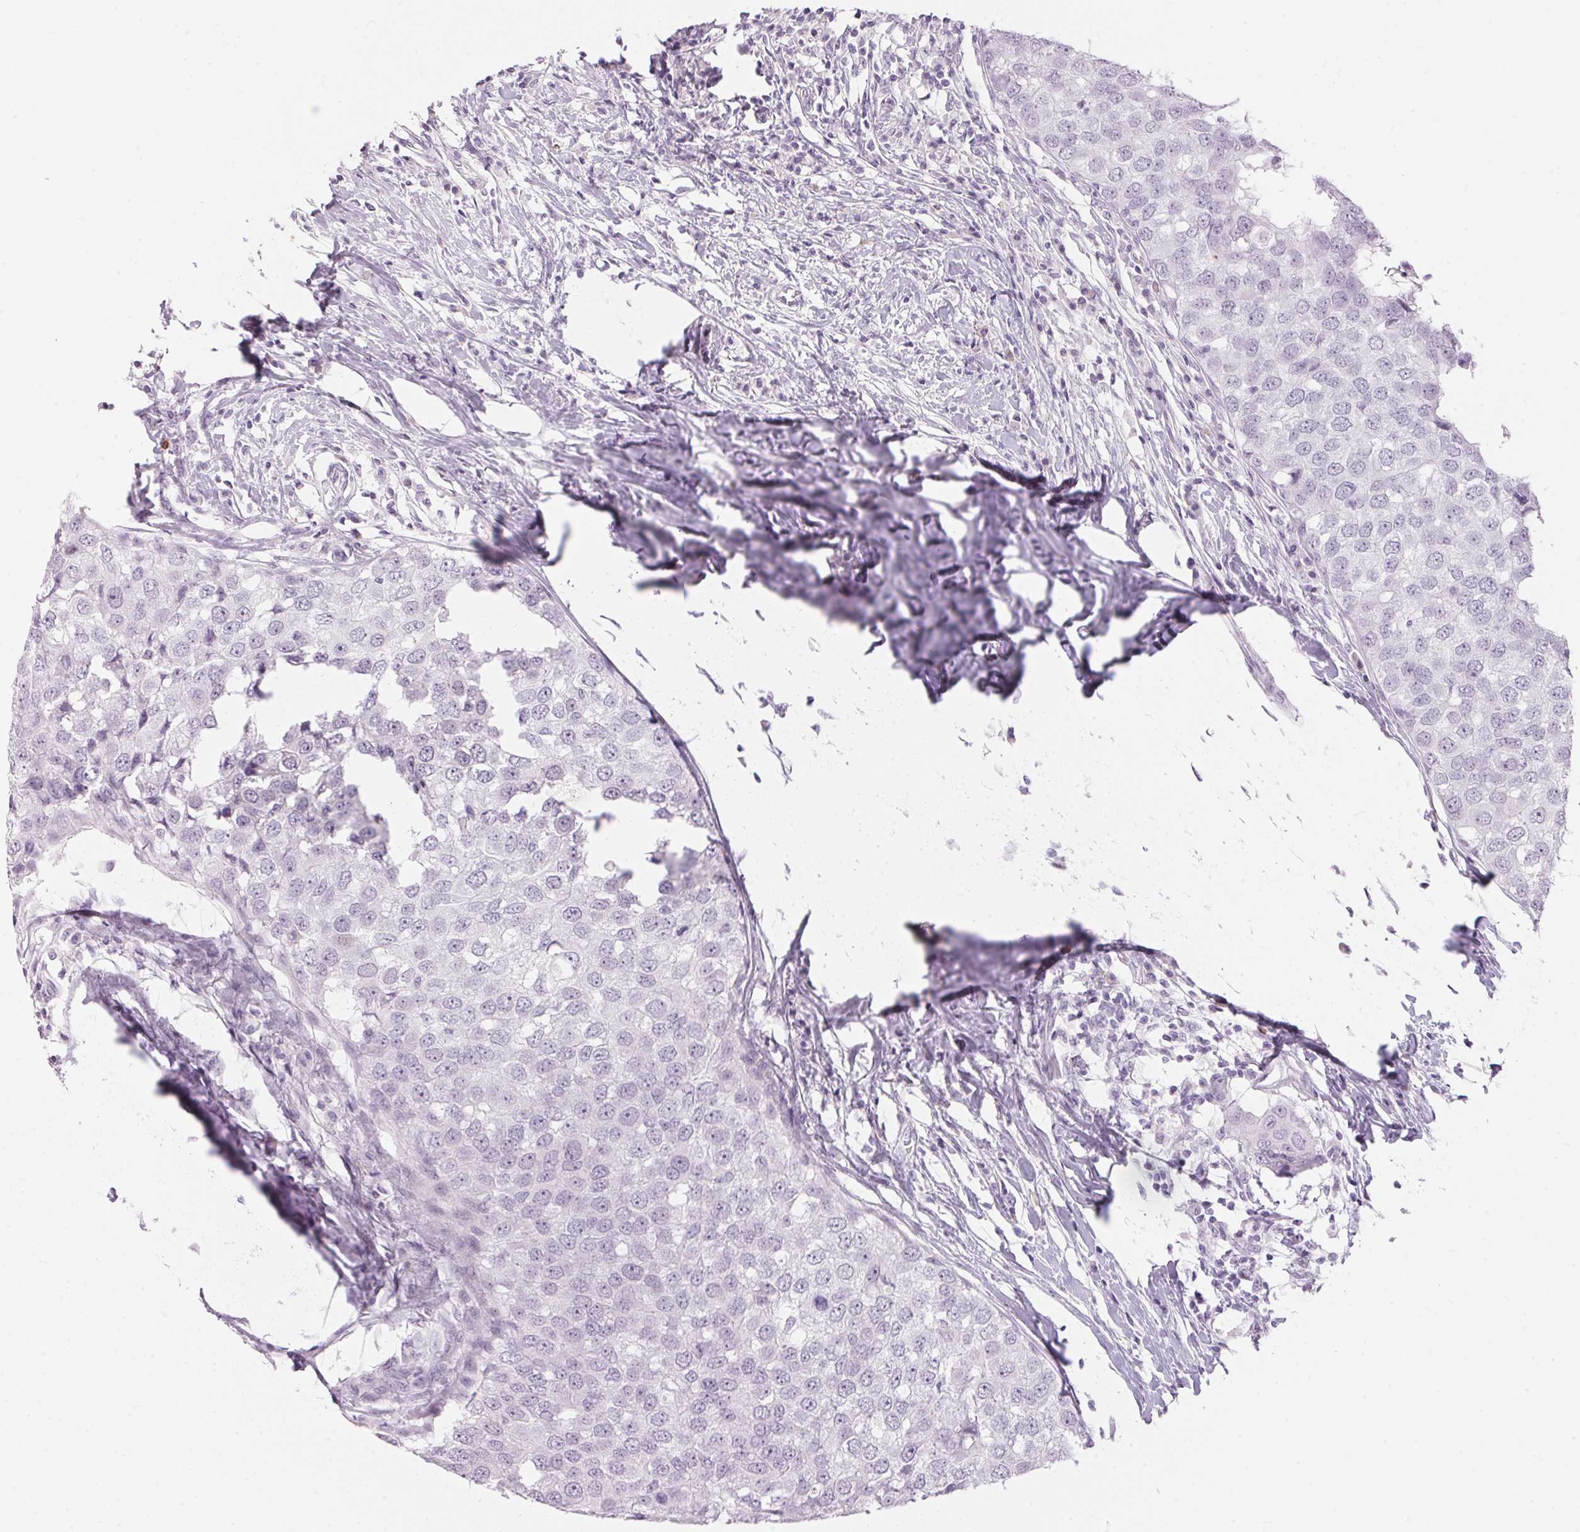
{"staining": {"intensity": "negative", "quantity": "none", "location": "none"}, "tissue": "breast cancer", "cell_type": "Tumor cells", "image_type": "cancer", "snomed": [{"axis": "morphology", "description": "Duct carcinoma"}, {"axis": "topography", "description": "Breast"}], "caption": "Immunohistochemistry (IHC) histopathology image of neoplastic tissue: breast cancer stained with DAB (3,3'-diaminobenzidine) displays no significant protein staining in tumor cells.", "gene": "CADPS", "patient": {"sex": "female", "age": 27}}